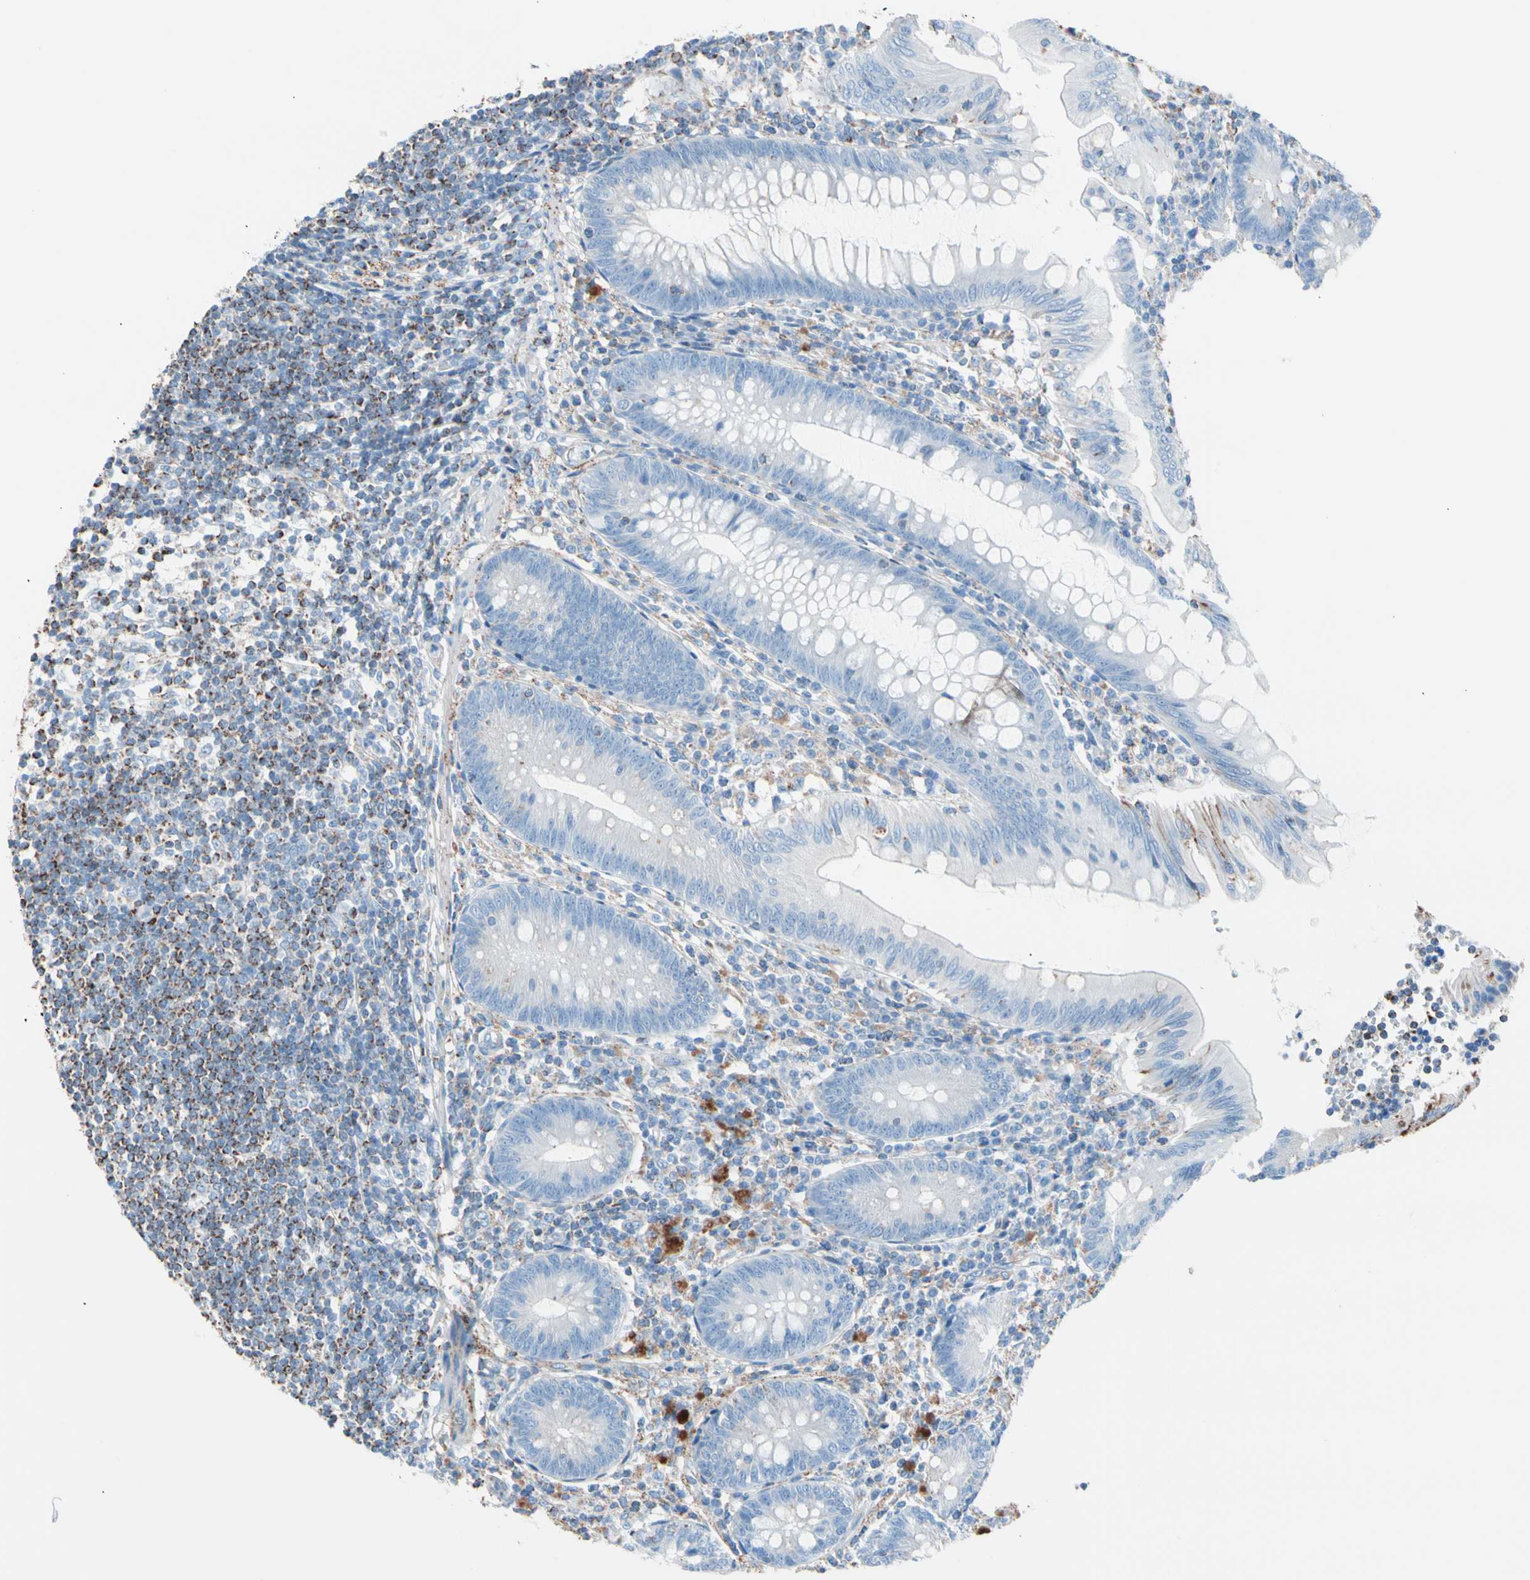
{"staining": {"intensity": "moderate", "quantity": "<25%", "location": "cytoplasmic/membranous"}, "tissue": "appendix", "cell_type": "Glandular cells", "image_type": "normal", "snomed": [{"axis": "morphology", "description": "Normal tissue, NOS"}, {"axis": "morphology", "description": "Inflammation, NOS"}, {"axis": "topography", "description": "Appendix"}], "caption": "Immunohistochemical staining of benign human appendix displays <25% levels of moderate cytoplasmic/membranous protein expression in approximately <25% of glandular cells. (Stains: DAB in brown, nuclei in blue, Microscopy: brightfield microscopy at high magnification).", "gene": "HK1", "patient": {"sex": "male", "age": 46}}